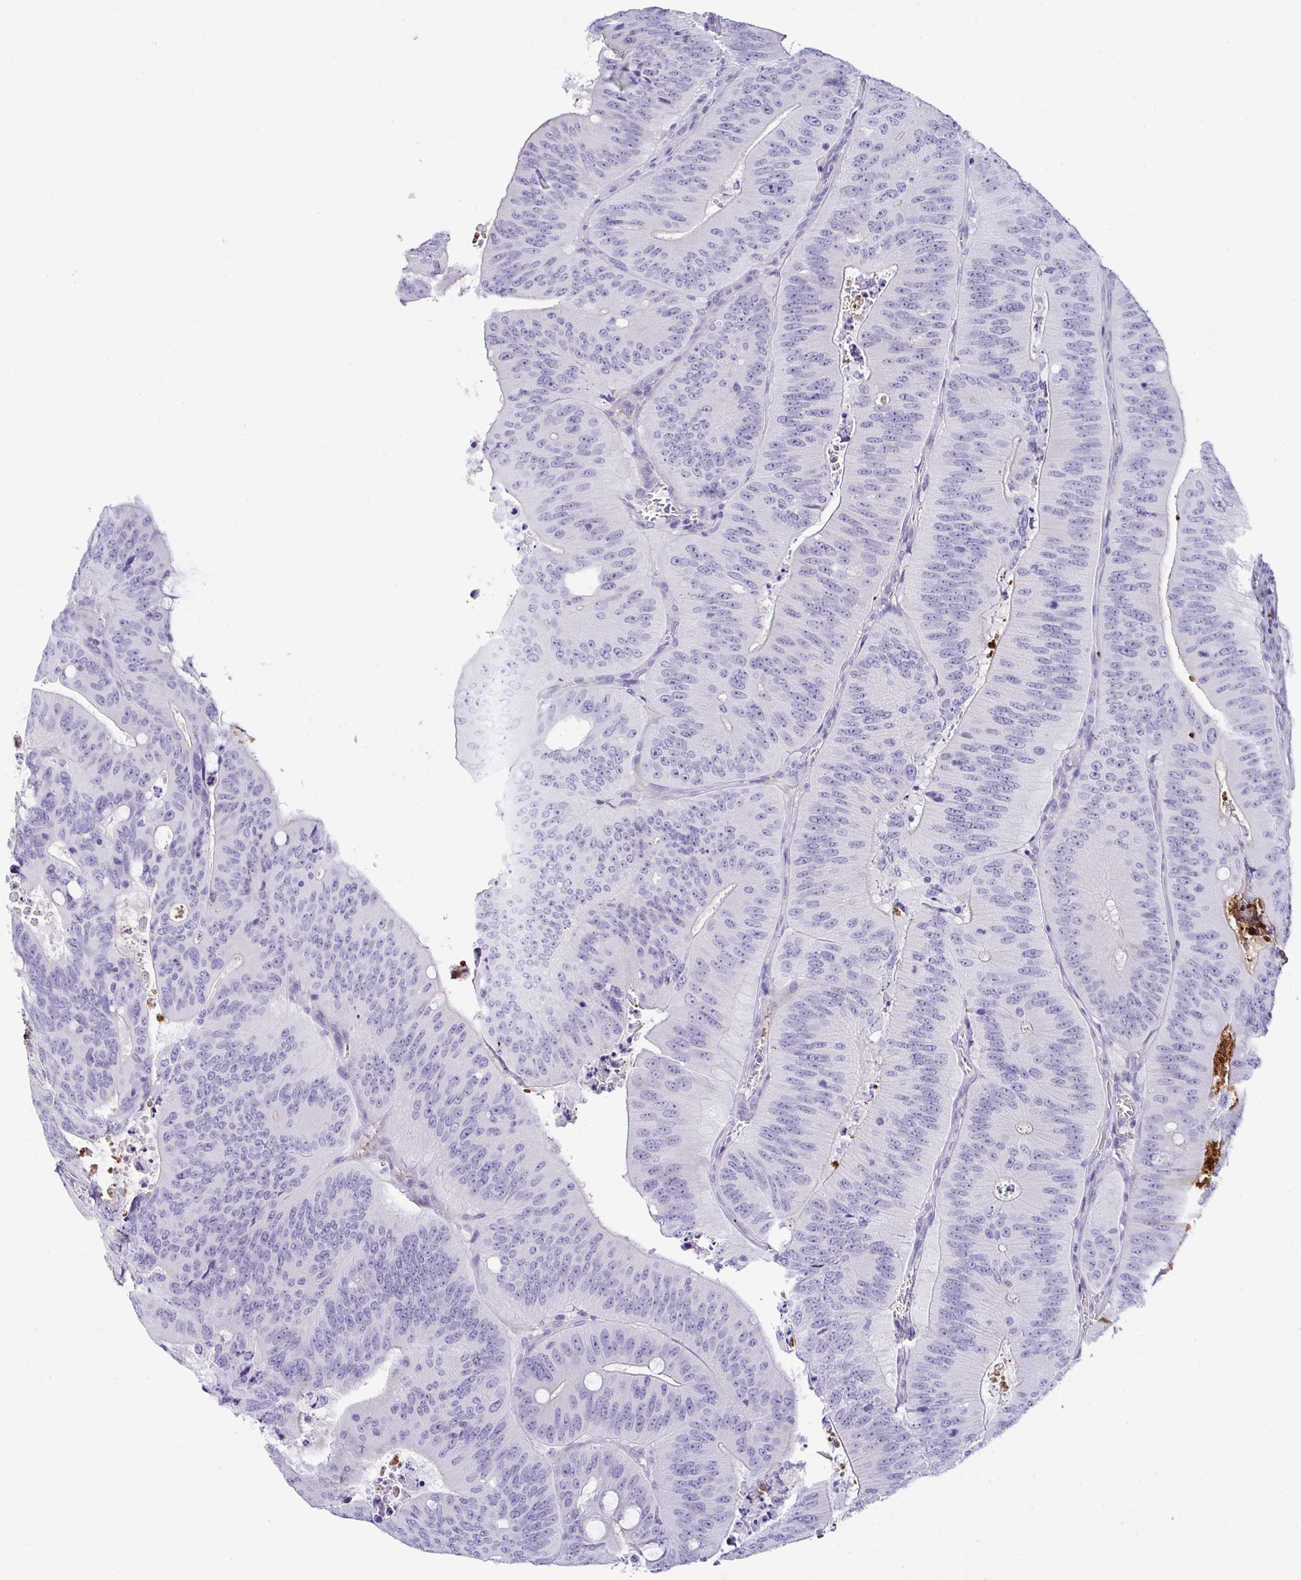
{"staining": {"intensity": "negative", "quantity": "none", "location": "none"}, "tissue": "colorectal cancer", "cell_type": "Tumor cells", "image_type": "cancer", "snomed": [{"axis": "morphology", "description": "Adenocarcinoma, NOS"}, {"axis": "topography", "description": "Colon"}], "caption": "This is an immunohistochemistry (IHC) photomicrograph of colorectal cancer (adenocarcinoma). There is no expression in tumor cells.", "gene": "KMT2E", "patient": {"sex": "male", "age": 62}}